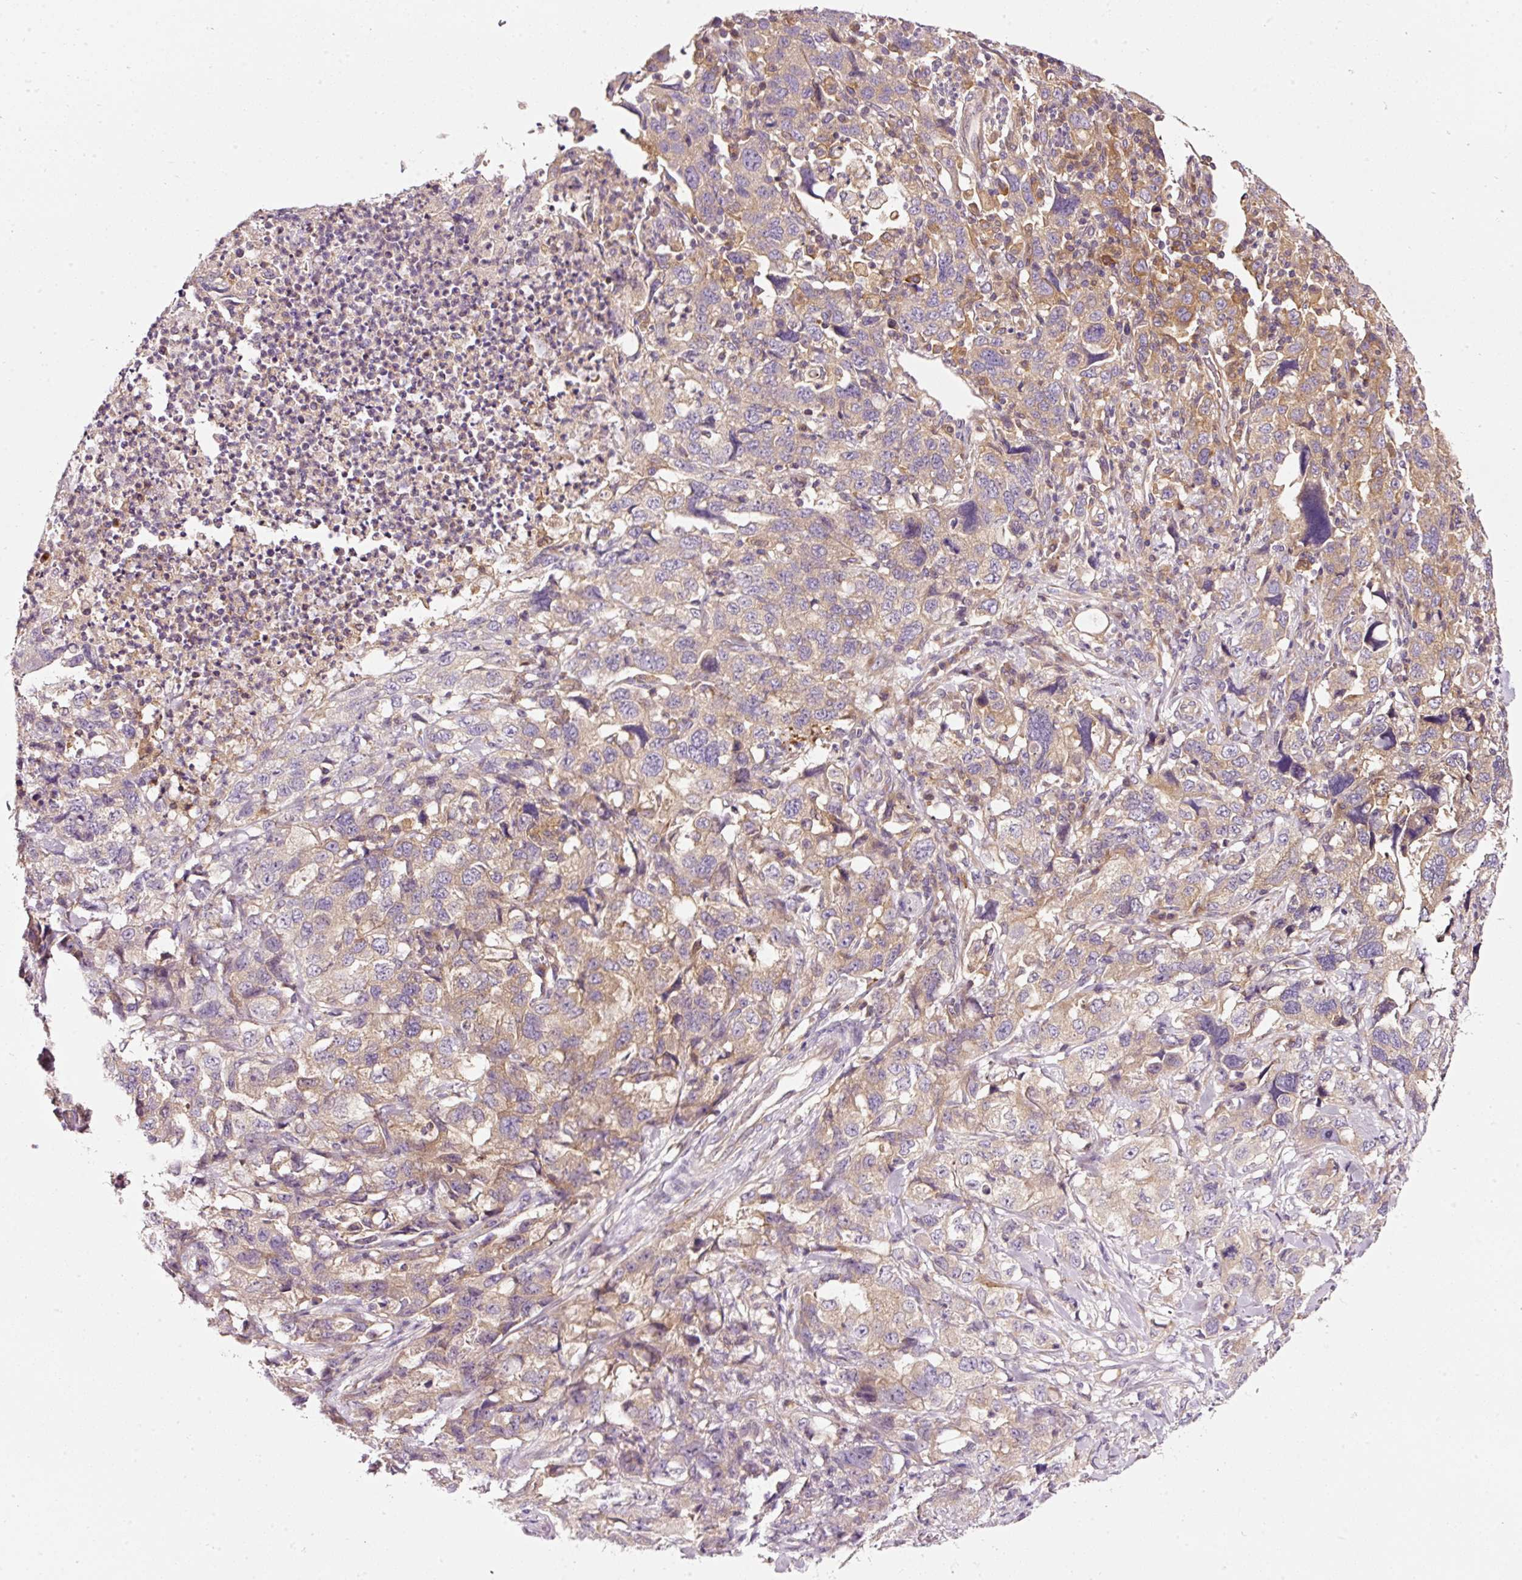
{"staining": {"intensity": "weak", "quantity": "25%-75%", "location": "cytoplasmic/membranous"}, "tissue": "lung cancer", "cell_type": "Tumor cells", "image_type": "cancer", "snomed": [{"axis": "morphology", "description": "Adenocarcinoma, NOS"}, {"axis": "topography", "description": "Lung"}], "caption": "Immunohistochemical staining of lung cancer reveals low levels of weak cytoplasmic/membranous protein expression in about 25%-75% of tumor cells.", "gene": "NAPA", "patient": {"sex": "female", "age": 51}}